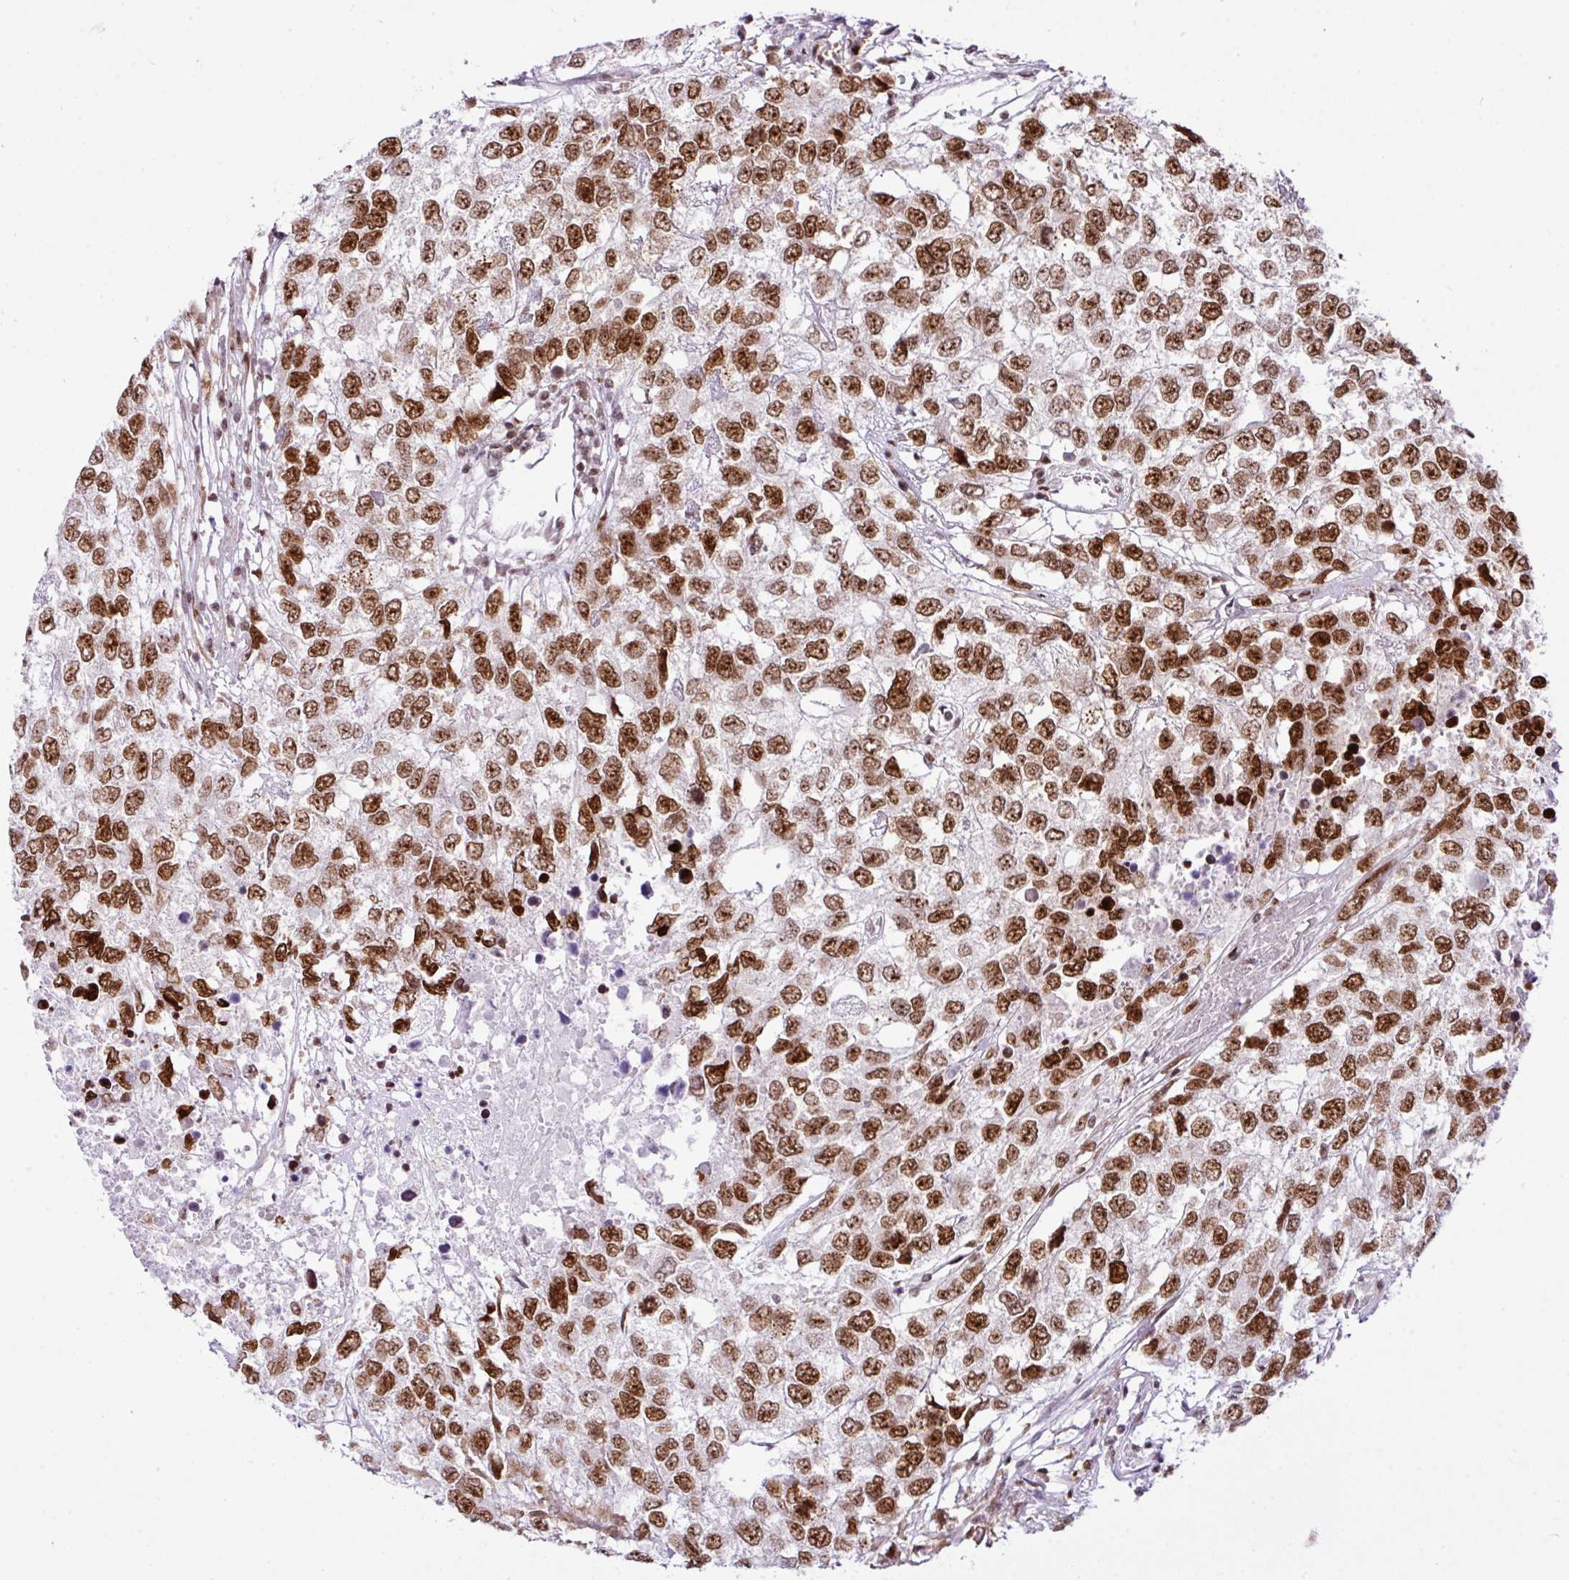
{"staining": {"intensity": "strong", "quantity": ">75%", "location": "nuclear"}, "tissue": "testis cancer", "cell_type": "Tumor cells", "image_type": "cancer", "snomed": [{"axis": "morphology", "description": "Carcinoma, Embryonal, NOS"}, {"axis": "topography", "description": "Testis"}], "caption": "Embryonal carcinoma (testis) stained with DAB (3,3'-diaminobenzidine) IHC displays high levels of strong nuclear positivity in approximately >75% of tumor cells. The staining was performed using DAB, with brown indicating positive protein expression. Nuclei are stained blue with hematoxylin.", "gene": "CCDC137", "patient": {"sex": "male", "age": 83}}